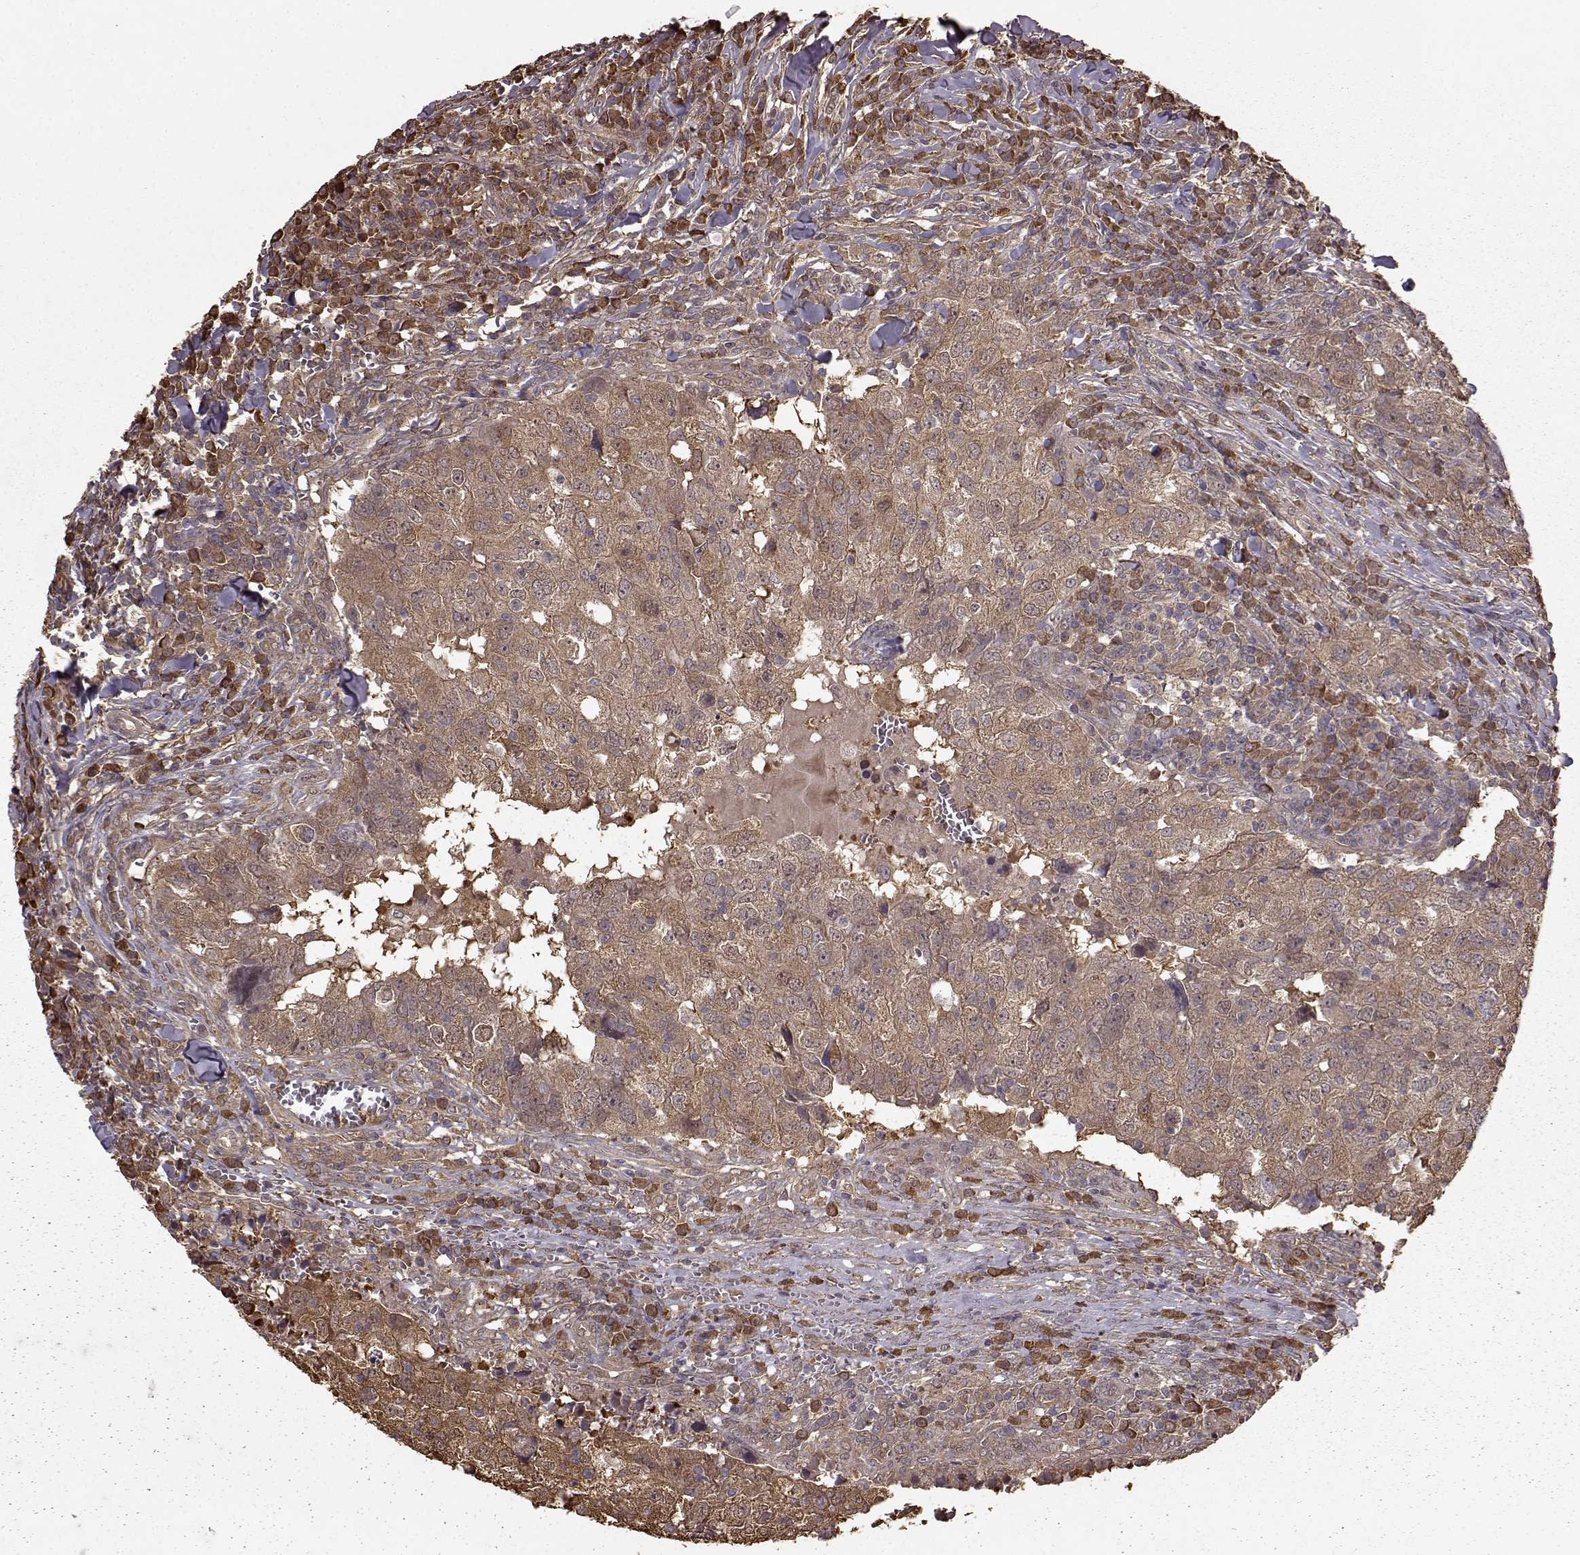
{"staining": {"intensity": "strong", "quantity": "<25%", "location": "cytoplasmic/membranous"}, "tissue": "breast cancer", "cell_type": "Tumor cells", "image_type": "cancer", "snomed": [{"axis": "morphology", "description": "Duct carcinoma"}, {"axis": "topography", "description": "Breast"}], "caption": "Human breast cancer (invasive ductal carcinoma) stained for a protein (brown) exhibits strong cytoplasmic/membranous positive staining in approximately <25% of tumor cells.", "gene": "NME1-NME2", "patient": {"sex": "female", "age": 30}}